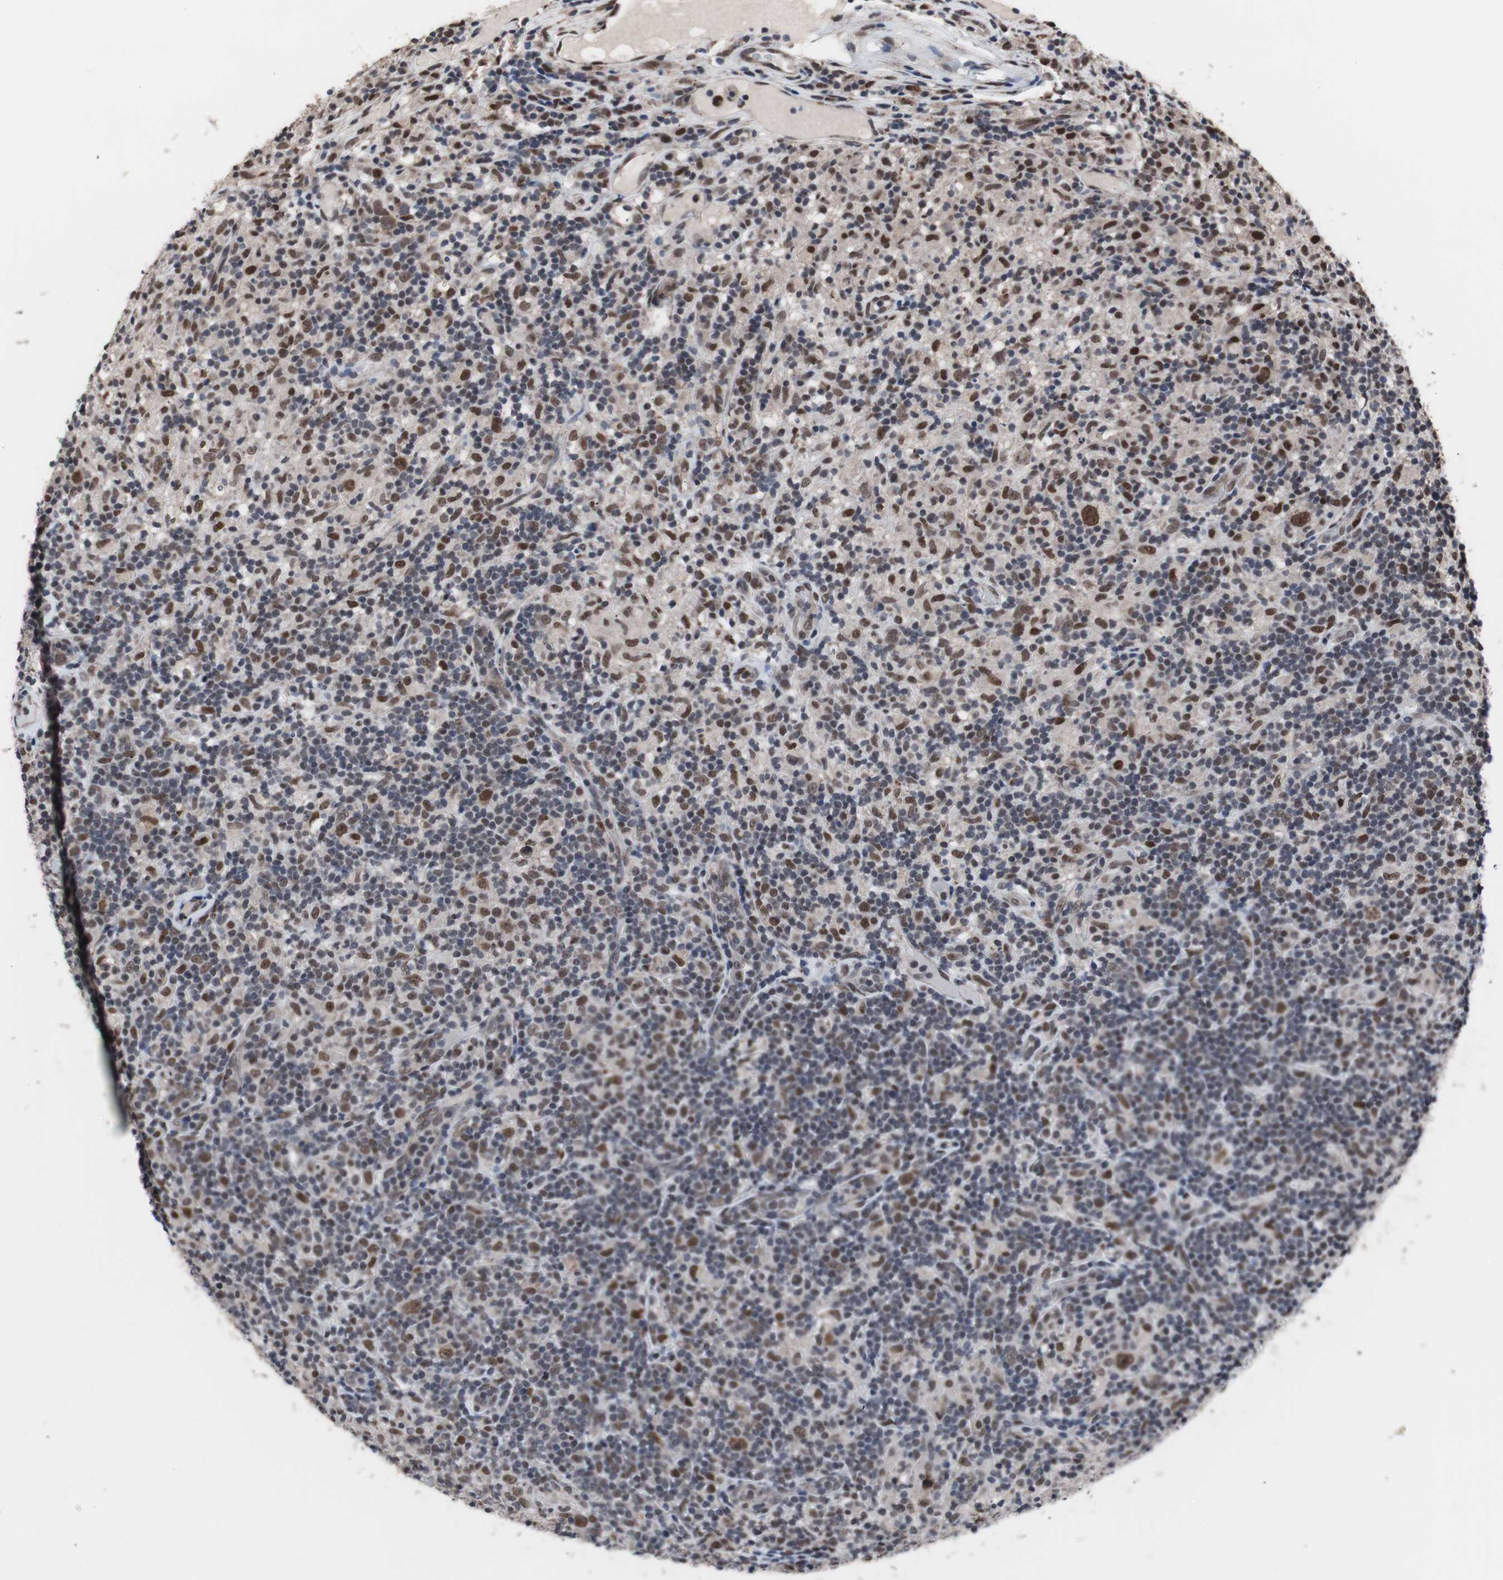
{"staining": {"intensity": "strong", "quantity": ">75%", "location": "nuclear"}, "tissue": "lymphoma", "cell_type": "Tumor cells", "image_type": "cancer", "snomed": [{"axis": "morphology", "description": "Hodgkin's disease, NOS"}, {"axis": "topography", "description": "Lymph node"}], "caption": "Immunohistochemical staining of human Hodgkin's disease shows high levels of strong nuclear expression in approximately >75% of tumor cells.", "gene": "GTF2F2", "patient": {"sex": "male", "age": 70}}